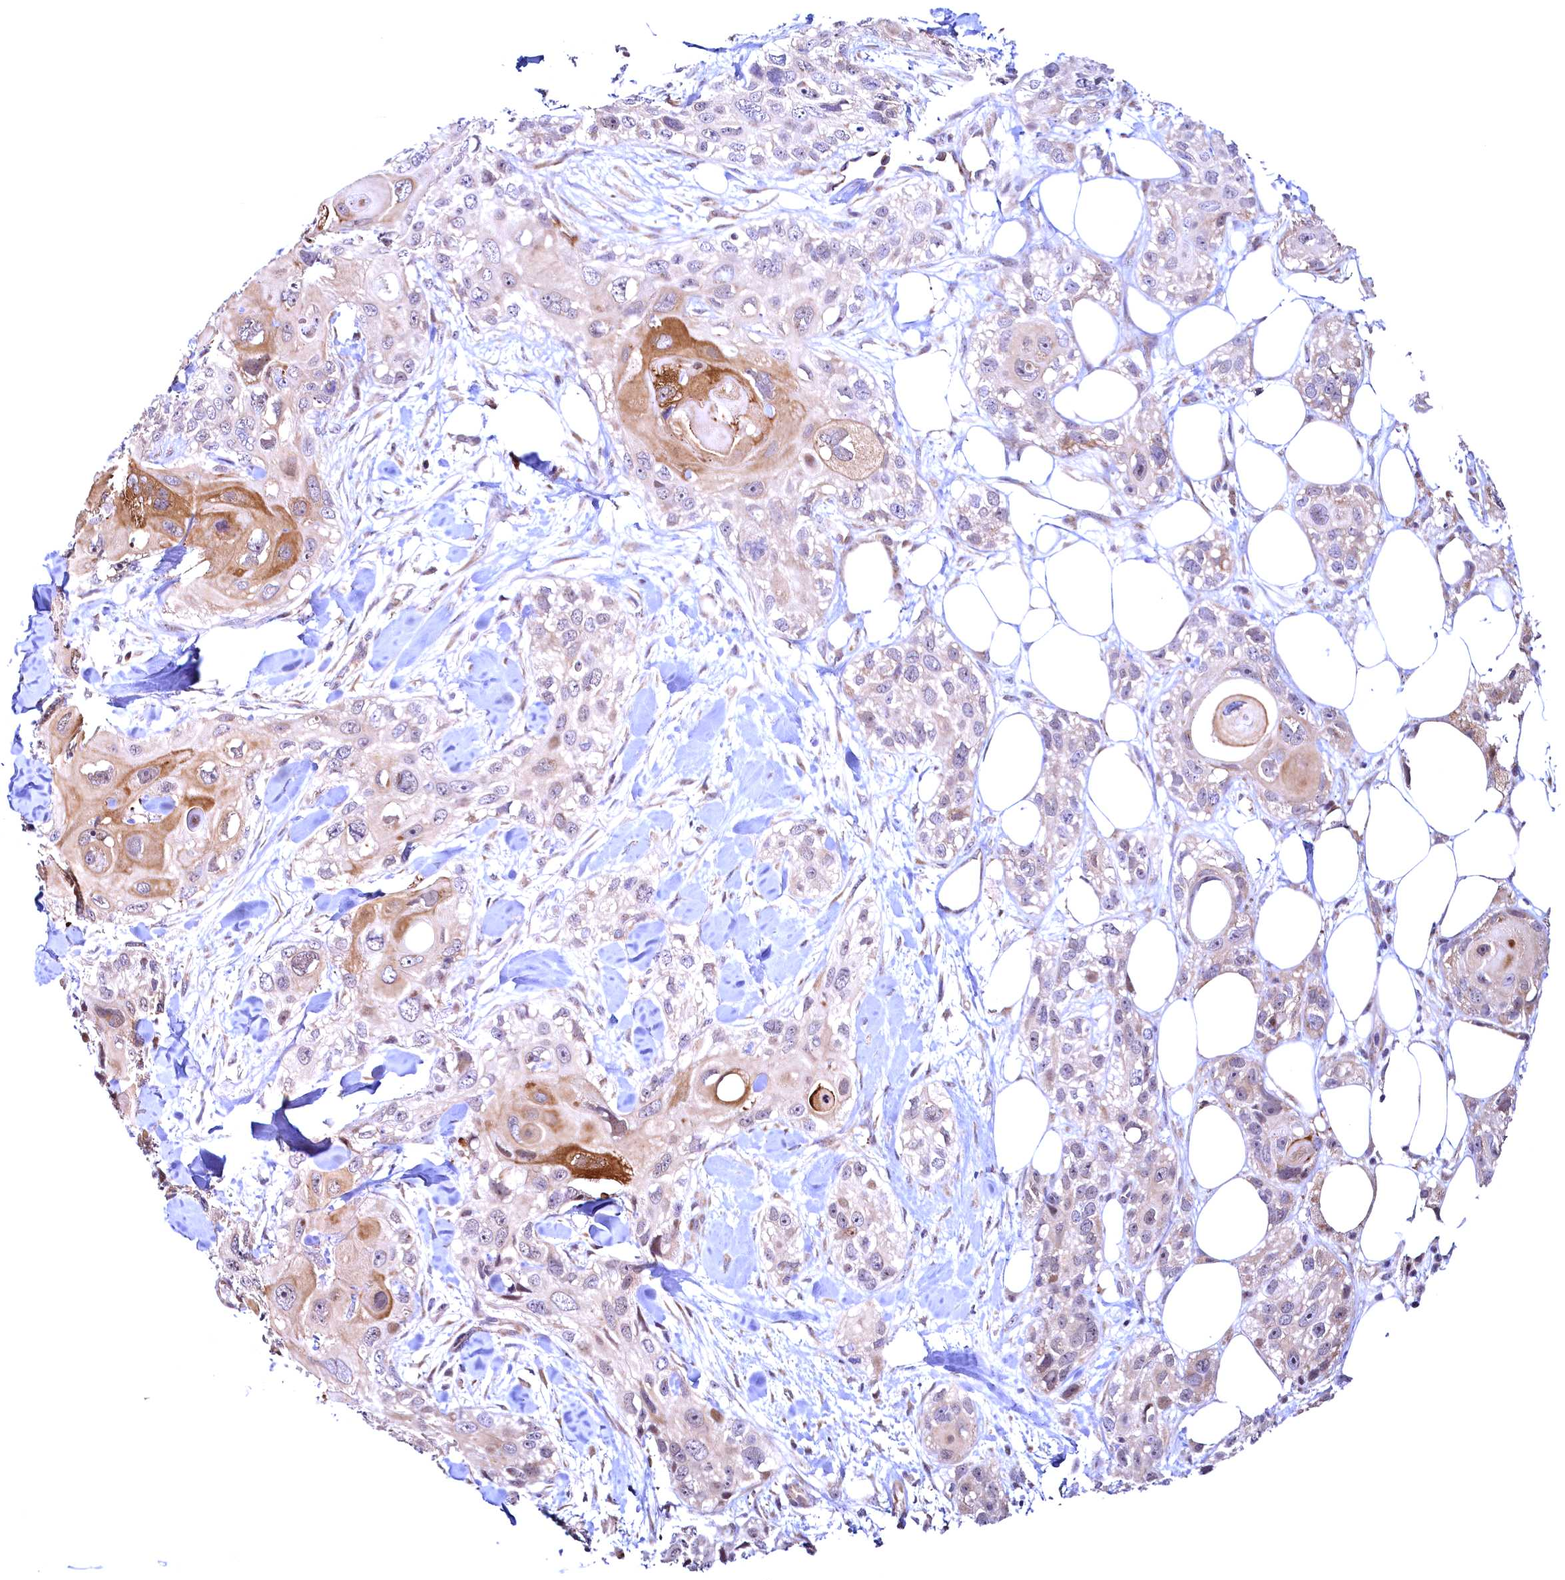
{"staining": {"intensity": "moderate", "quantity": "<25%", "location": "cytoplasmic/membranous"}, "tissue": "skin cancer", "cell_type": "Tumor cells", "image_type": "cancer", "snomed": [{"axis": "morphology", "description": "Normal tissue, NOS"}, {"axis": "morphology", "description": "Squamous cell carcinoma, NOS"}, {"axis": "topography", "description": "Skin"}], "caption": "IHC micrograph of skin squamous cell carcinoma stained for a protein (brown), which shows low levels of moderate cytoplasmic/membranous expression in approximately <25% of tumor cells.", "gene": "RBFA", "patient": {"sex": "male", "age": 72}}